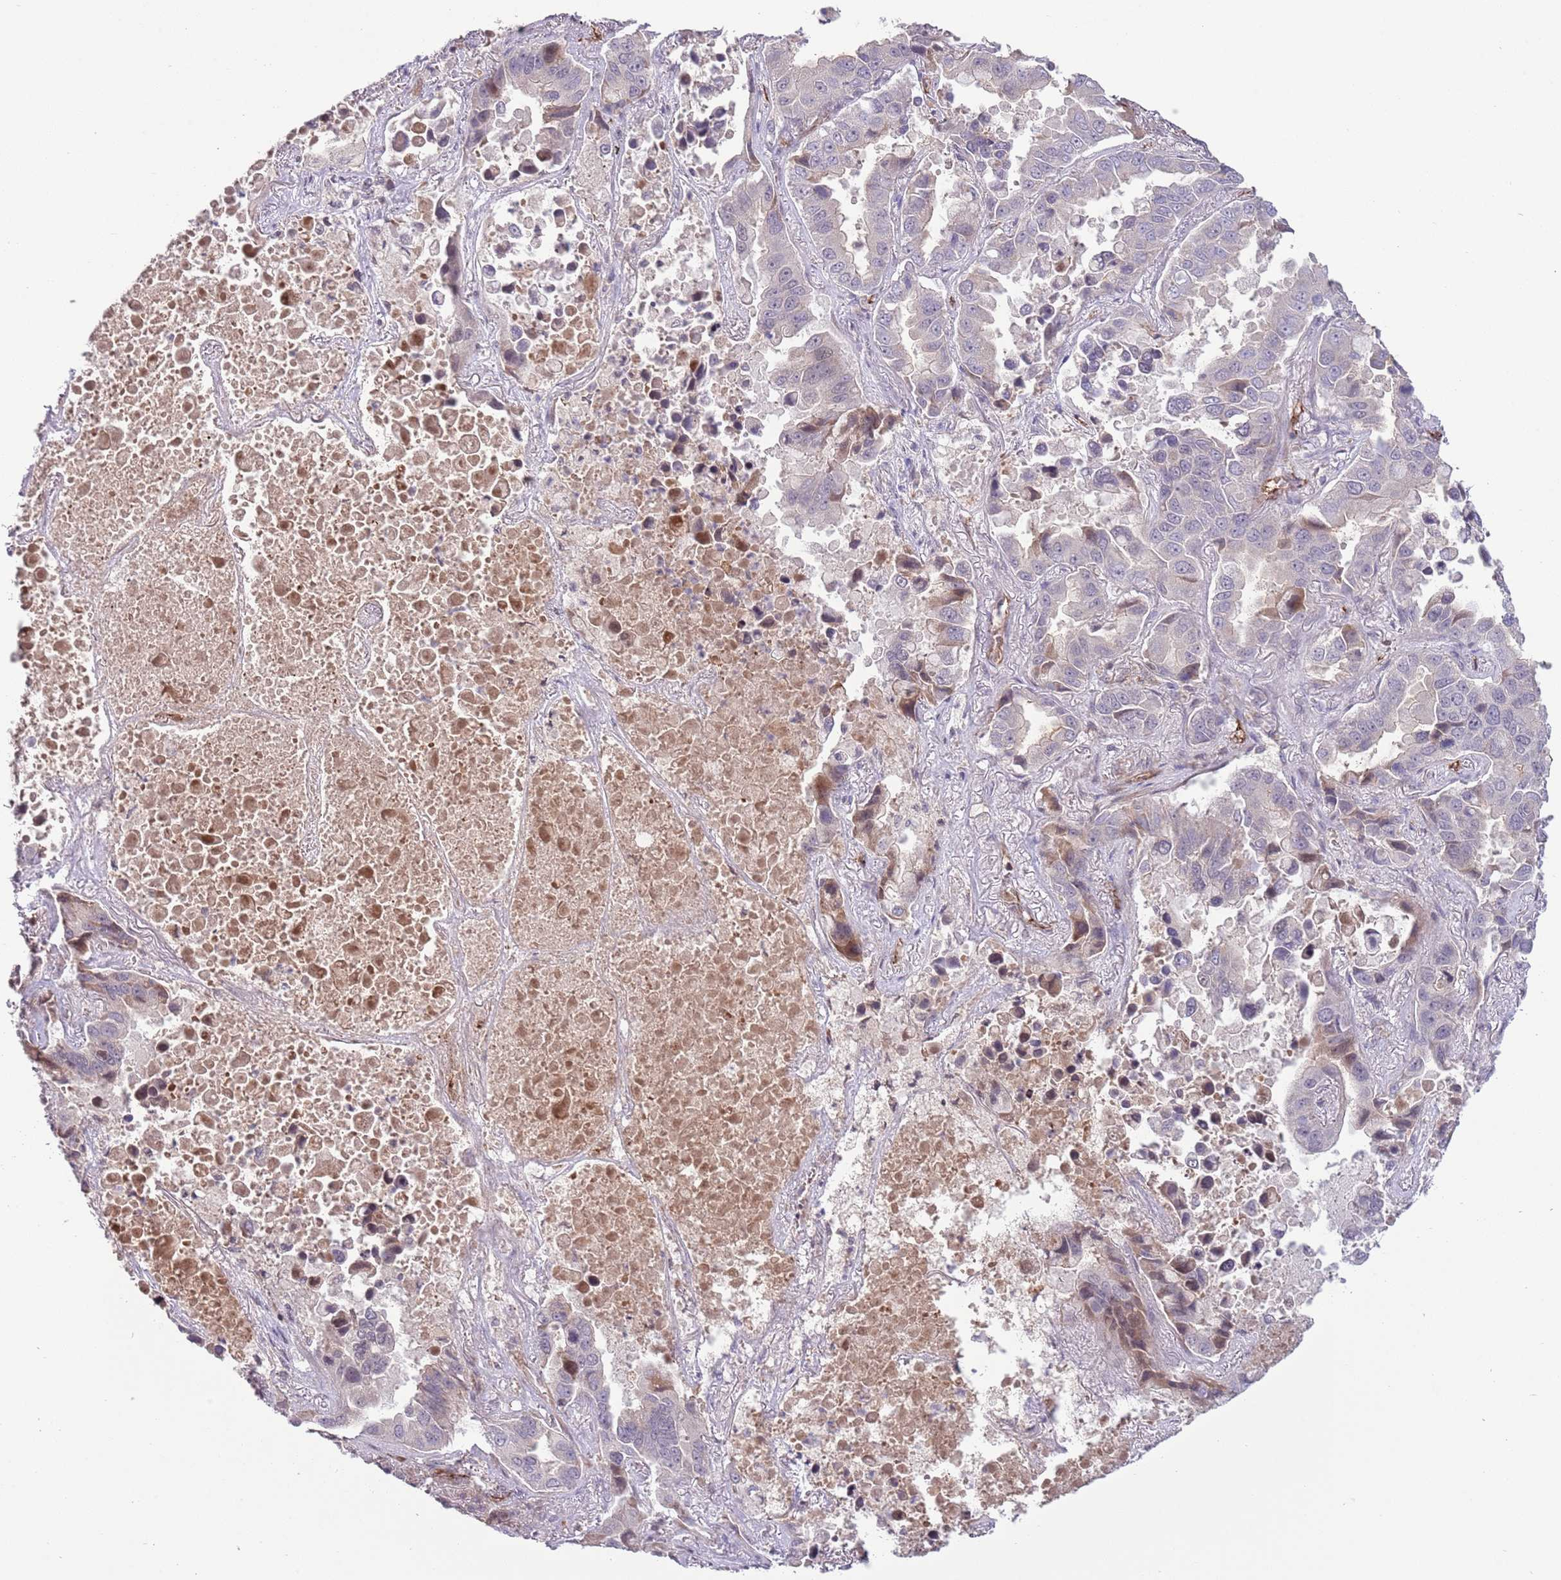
{"staining": {"intensity": "weak", "quantity": "<25%", "location": "cytoplasmic/membranous"}, "tissue": "lung cancer", "cell_type": "Tumor cells", "image_type": "cancer", "snomed": [{"axis": "morphology", "description": "Adenocarcinoma, NOS"}, {"axis": "topography", "description": "Lung"}], "caption": "Immunohistochemical staining of human adenocarcinoma (lung) shows no significant expression in tumor cells. (Stains: DAB immunohistochemistry with hematoxylin counter stain, Microscopy: brightfield microscopy at high magnification).", "gene": "DPP10", "patient": {"sex": "male", "age": 64}}